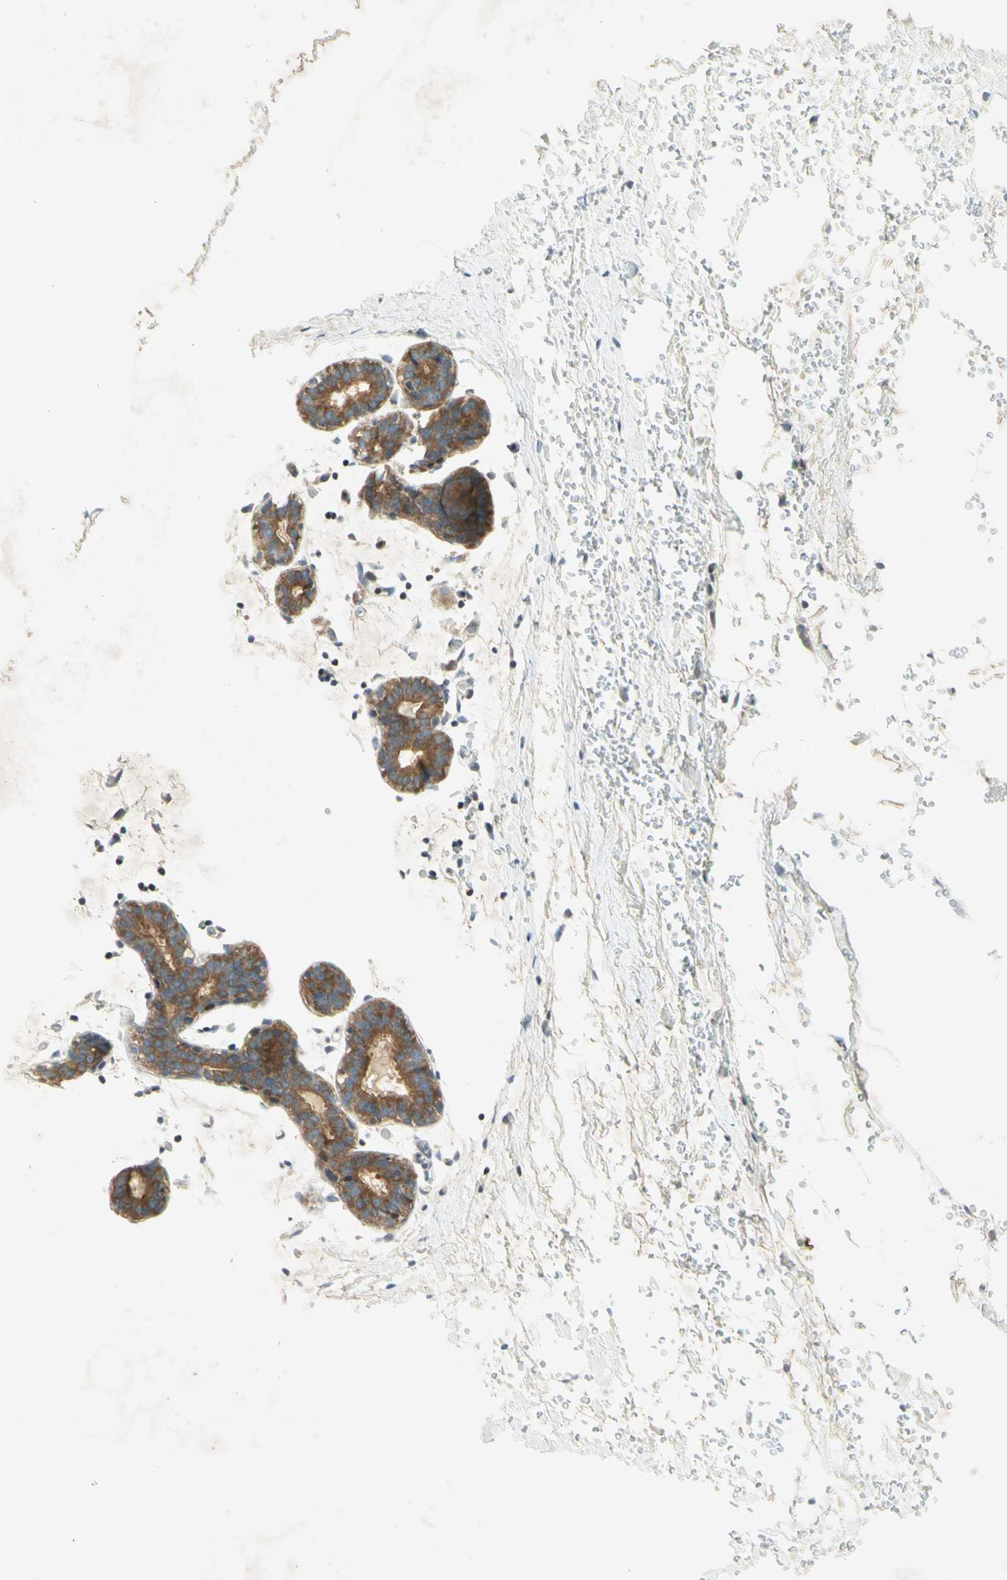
{"staining": {"intensity": "negative", "quantity": "none", "location": "none"}, "tissue": "breast", "cell_type": "Adipocytes", "image_type": "normal", "snomed": [{"axis": "morphology", "description": "Normal tissue, NOS"}, {"axis": "topography", "description": "Breast"}], "caption": "High power microscopy micrograph of an IHC image of normal breast, revealing no significant expression in adipocytes.", "gene": "ETF1", "patient": {"sex": "female", "age": 27}}